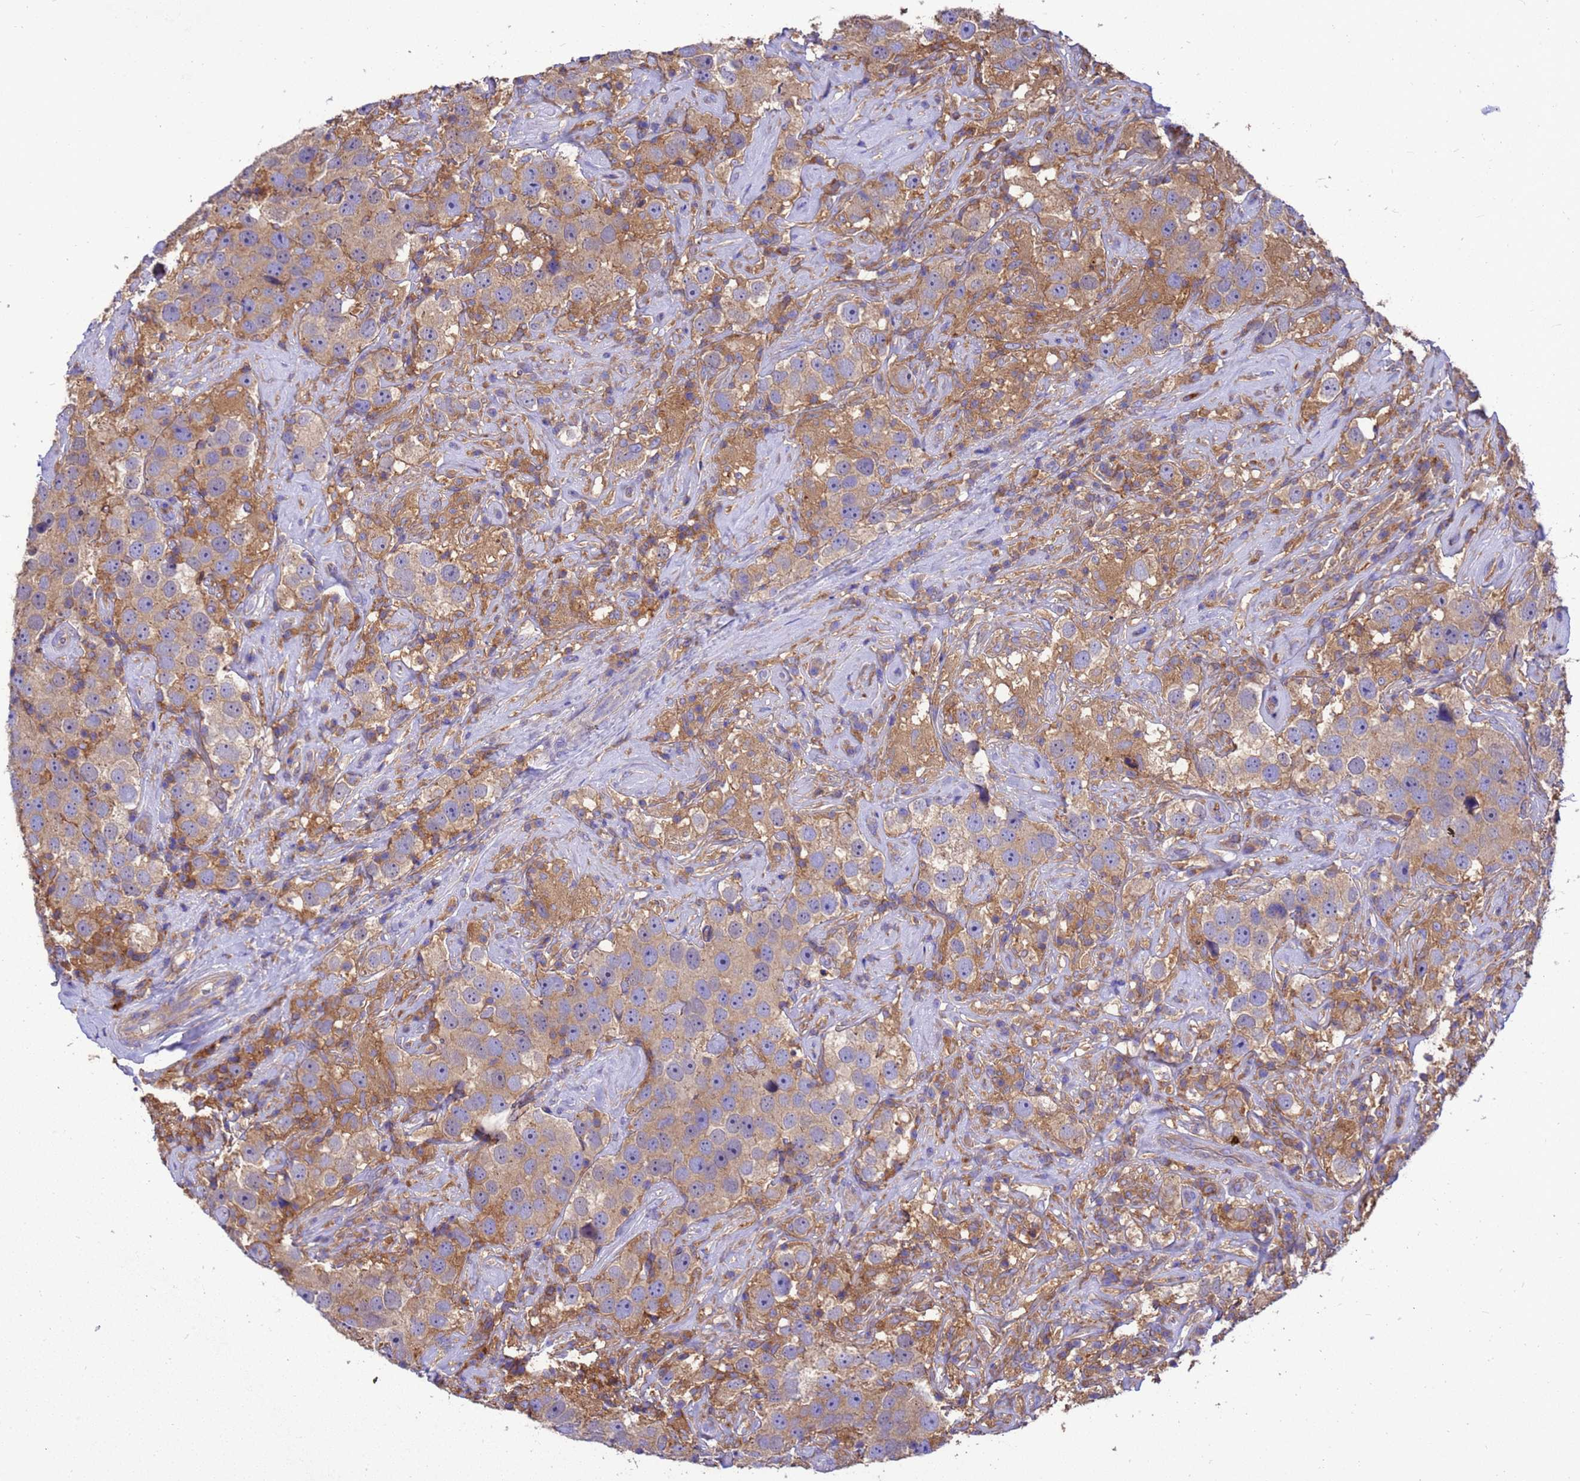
{"staining": {"intensity": "weak", "quantity": "25%-75%", "location": "cytoplasmic/membranous"}, "tissue": "testis cancer", "cell_type": "Tumor cells", "image_type": "cancer", "snomed": [{"axis": "morphology", "description": "Seminoma, NOS"}, {"axis": "topography", "description": "Testis"}], "caption": "The photomicrograph exhibits immunohistochemical staining of testis seminoma. There is weak cytoplasmic/membranous positivity is present in approximately 25%-75% of tumor cells.", "gene": "ZNF235", "patient": {"sex": "male", "age": 49}}